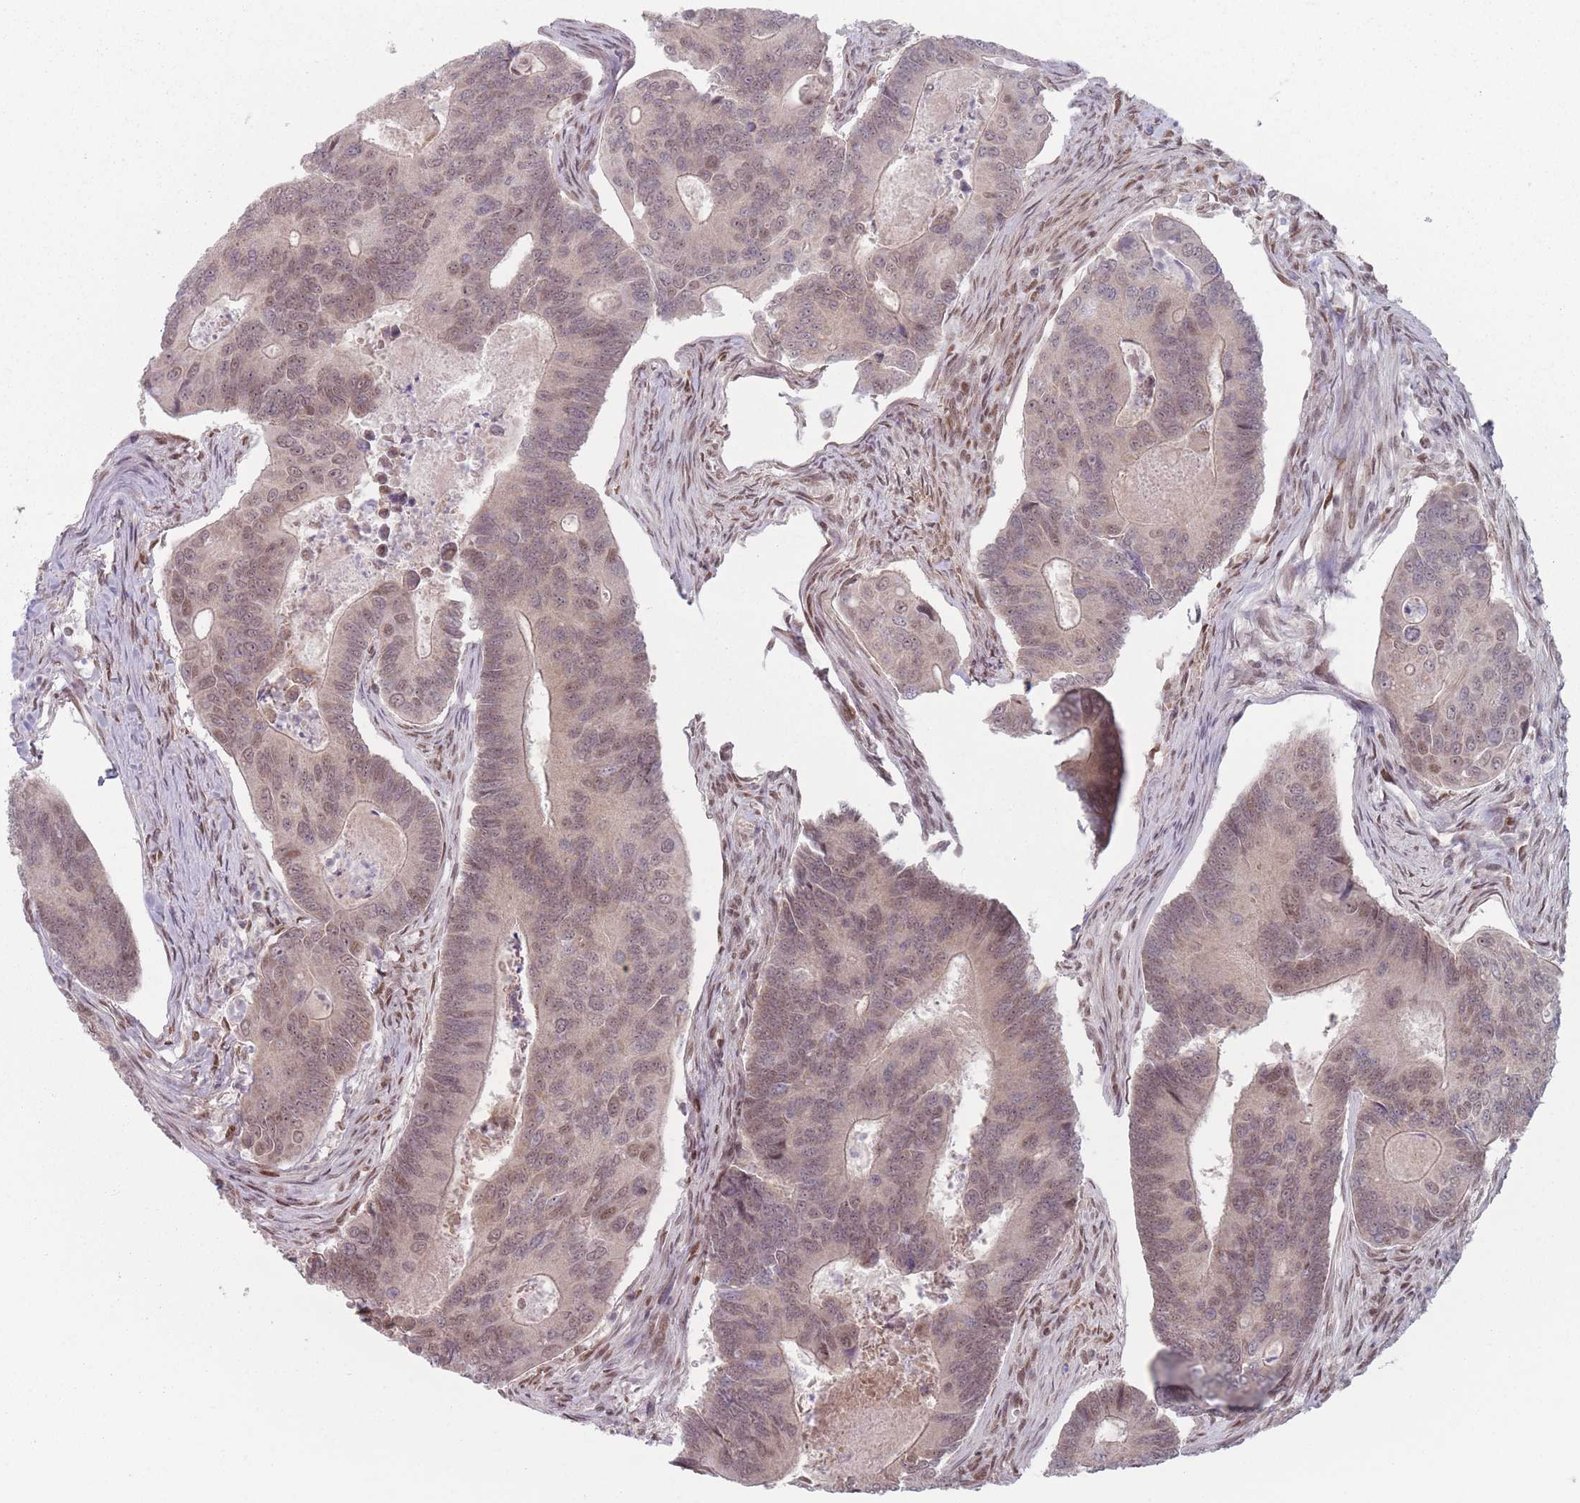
{"staining": {"intensity": "moderate", "quantity": ">75%", "location": "nuclear"}, "tissue": "colorectal cancer", "cell_type": "Tumor cells", "image_type": "cancer", "snomed": [{"axis": "morphology", "description": "Adenocarcinoma, NOS"}, {"axis": "topography", "description": "Colon"}], "caption": "Colorectal cancer stained for a protein shows moderate nuclear positivity in tumor cells.", "gene": "SH3BGRL2", "patient": {"sex": "female", "age": 67}}